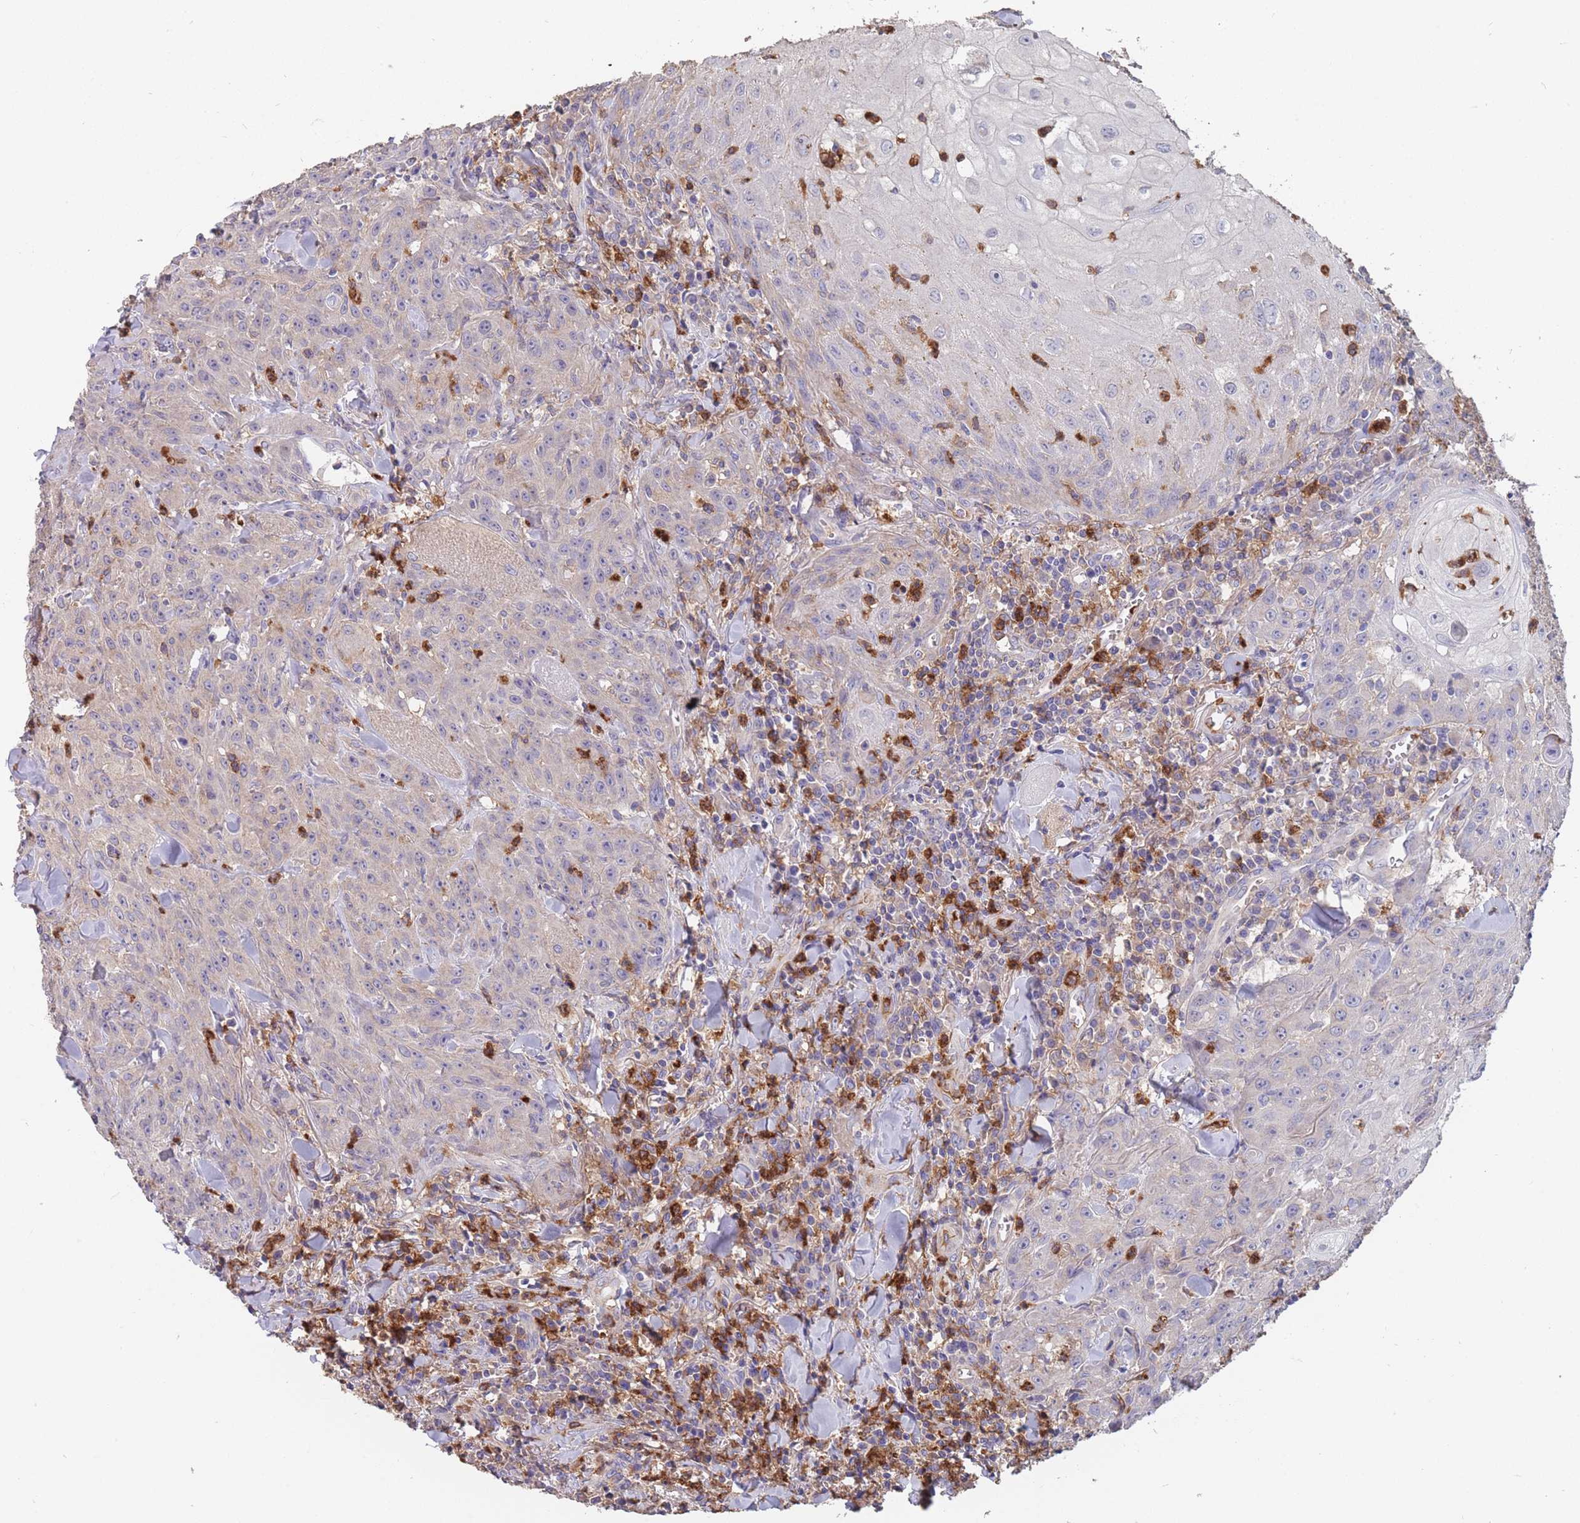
{"staining": {"intensity": "weak", "quantity": "<25%", "location": "cytoplasmic/membranous"}, "tissue": "head and neck cancer", "cell_type": "Tumor cells", "image_type": "cancer", "snomed": [{"axis": "morphology", "description": "Normal tissue, NOS"}, {"axis": "morphology", "description": "Squamous cell carcinoma, NOS"}, {"axis": "topography", "description": "Oral tissue"}, {"axis": "topography", "description": "Head-Neck"}], "caption": "An image of human head and neck cancer is negative for staining in tumor cells.", "gene": "CLEC12A", "patient": {"sex": "female", "age": 70}}